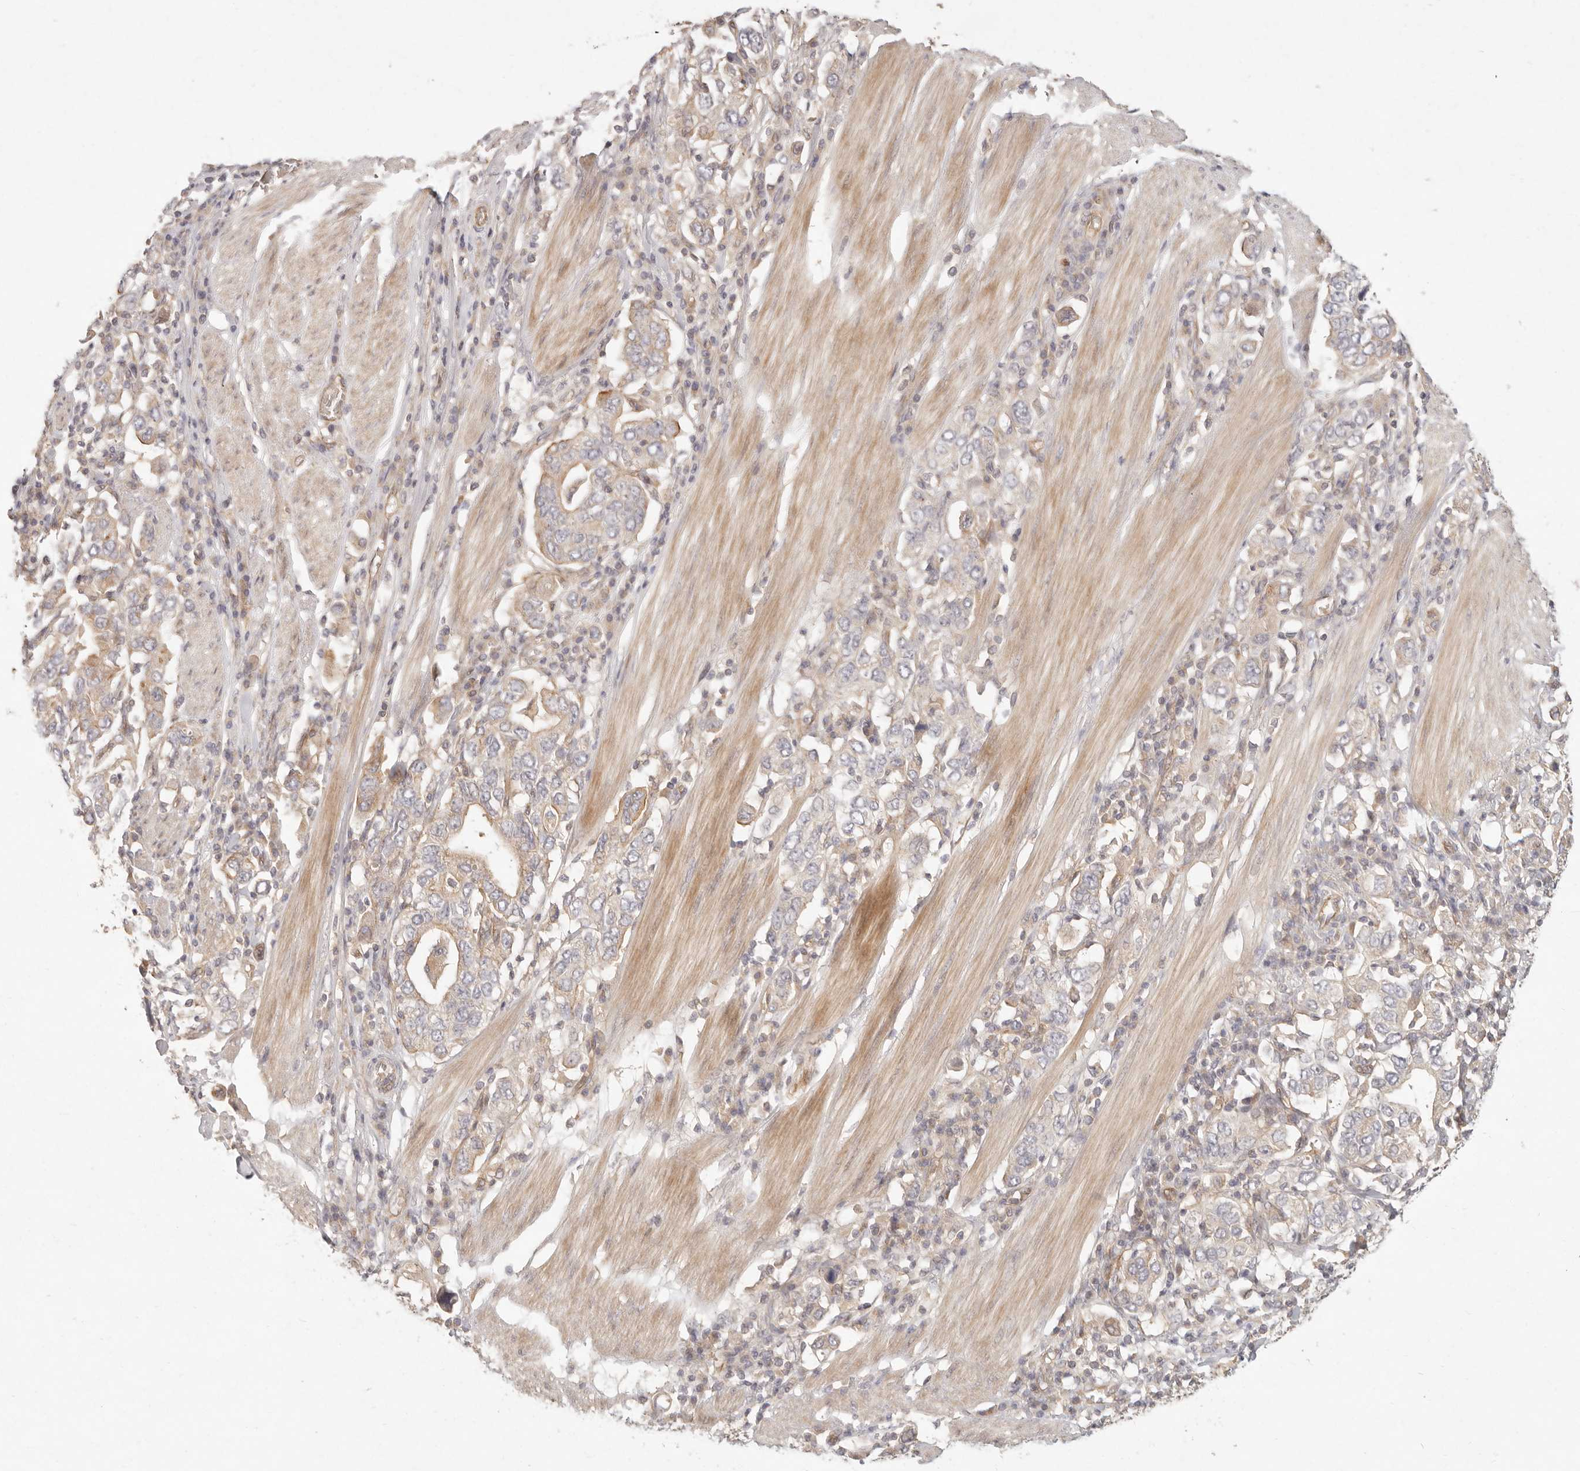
{"staining": {"intensity": "moderate", "quantity": "<25%", "location": "cytoplasmic/membranous"}, "tissue": "stomach cancer", "cell_type": "Tumor cells", "image_type": "cancer", "snomed": [{"axis": "morphology", "description": "Adenocarcinoma, NOS"}, {"axis": "topography", "description": "Stomach, upper"}], "caption": "Immunohistochemistry (IHC) image of stomach adenocarcinoma stained for a protein (brown), which exhibits low levels of moderate cytoplasmic/membranous staining in about <25% of tumor cells.", "gene": "PPP1R3B", "patient": {"sex": "male", "age": 62}}